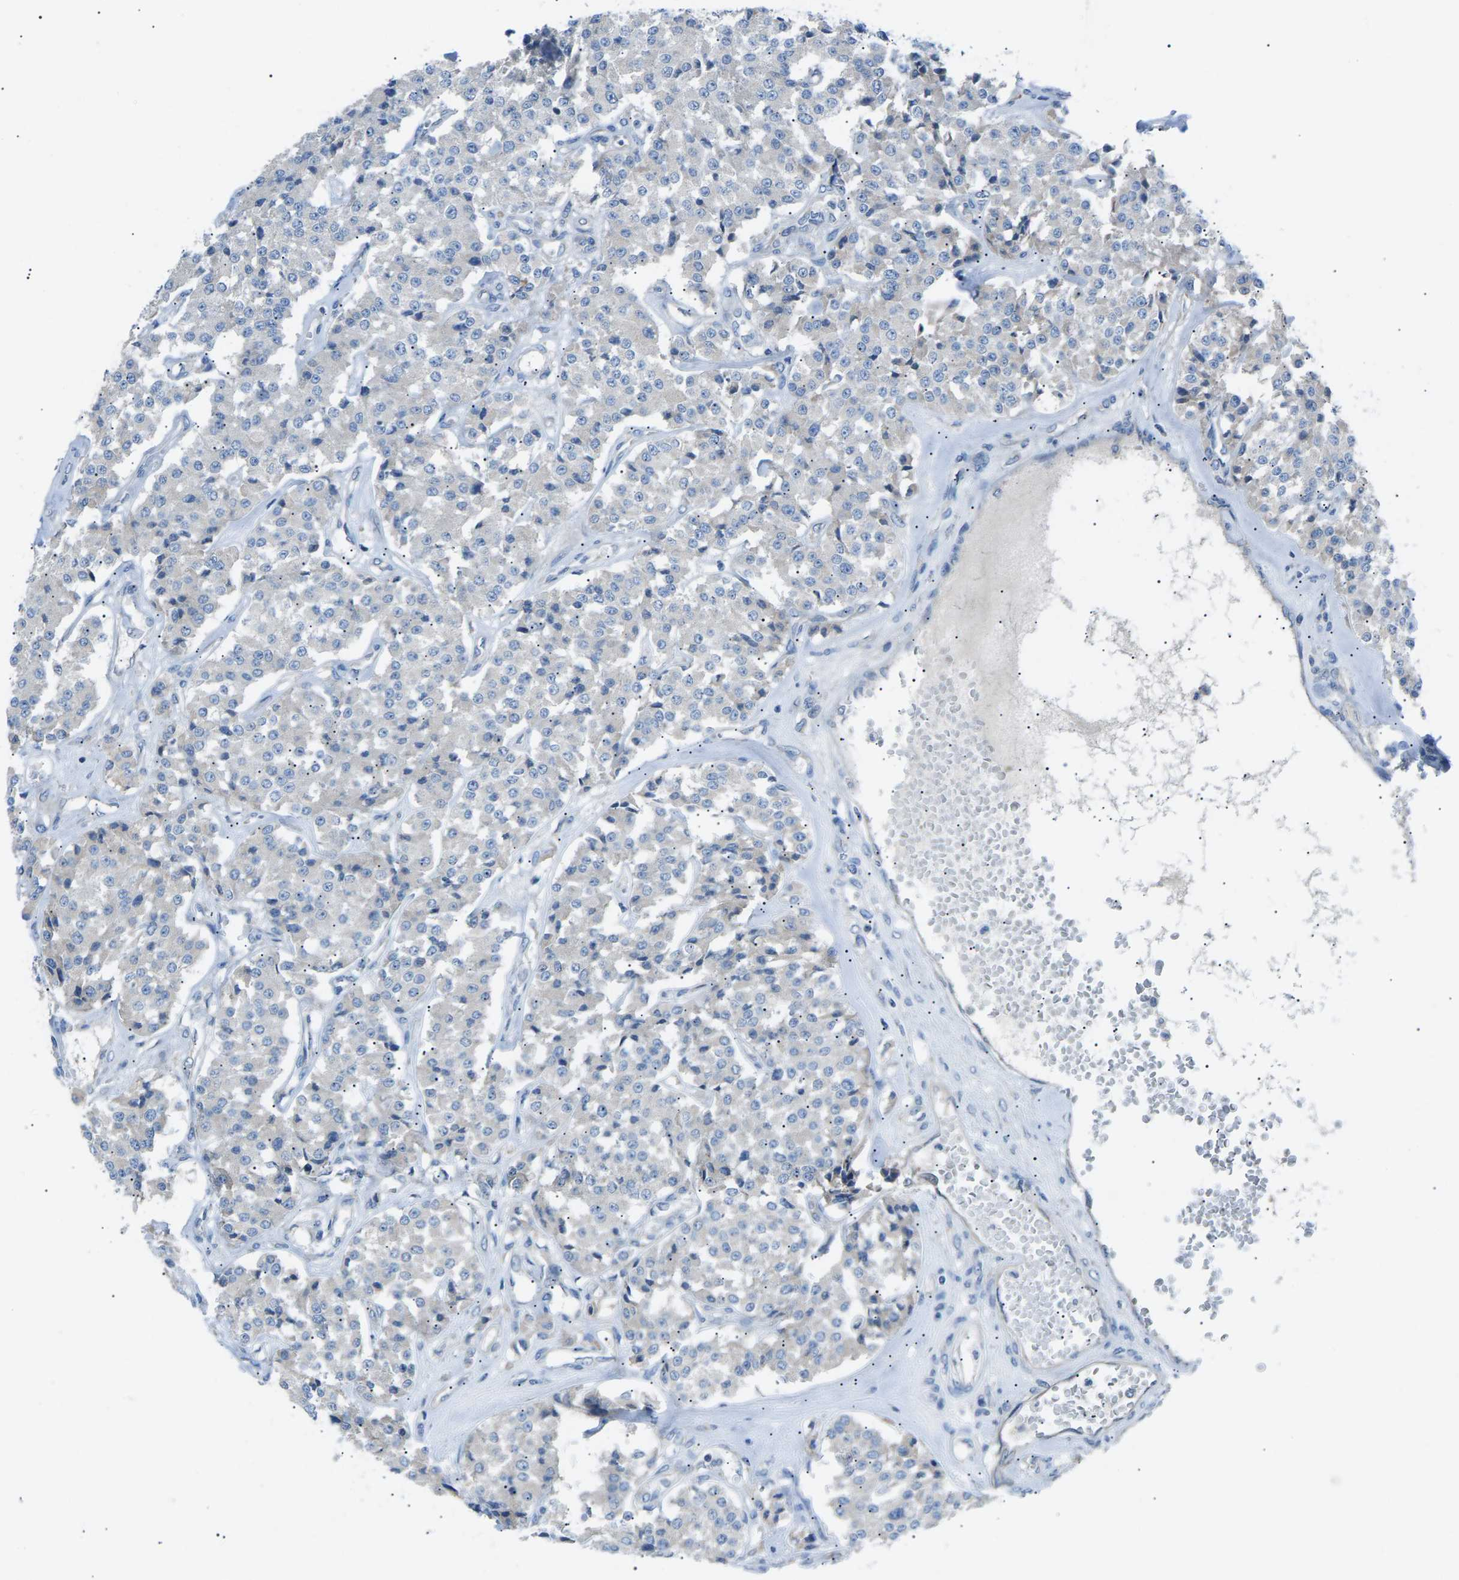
{"staining": {"intensity": "negative", "quantity": "none", "location": "none"}, "tissue": "carcinoid", "cell_type": "Tumor cells", "image_type": "cancer", "snomed": [{"axis": "morphology", "description": "Carcinoid, malignant, NOS"}, {"axis": "topography", "description": "Pancreas"}], "caption": "Tumor cells are negative for brown protein staining in carcinoid (malignant).", "gene": "ZDHHC24", "patient": {"sex": "male", "age": 41}}